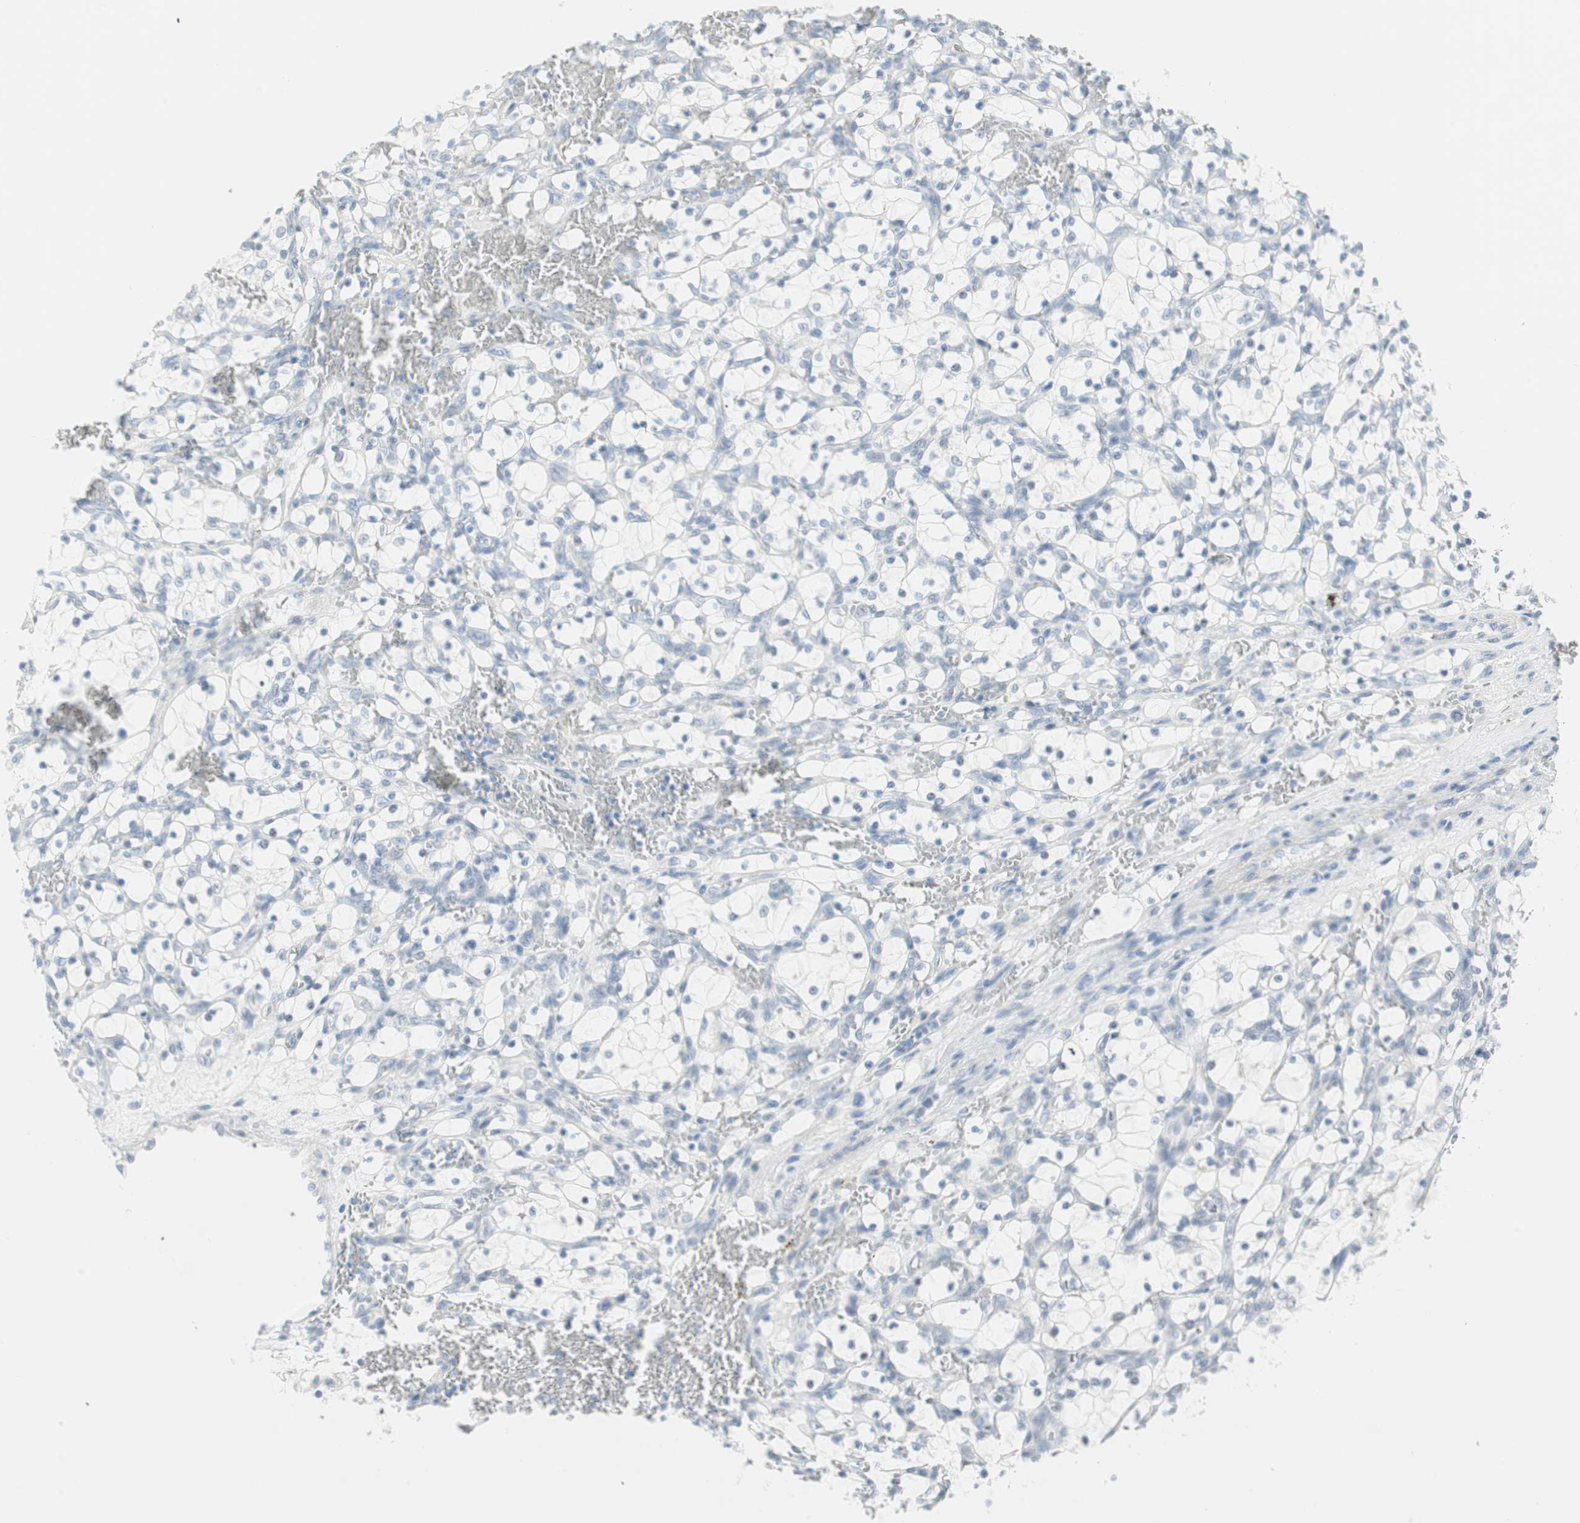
{"staining": {"intensity": "negative", "quantity": "none", "location": "none"}, "tissue": "renal cancer", "cell_type": "Tumor cells", "image_type": "cancer", "snomed": [{"axis": "morphology", "description": "Adenocarcinoma, NOS"}, {"axis": "topography", "description": "Kidney"}], "caption": "Renal adenocarcinoma stained for a protein using immunohistochemistry (IHC) reveals no positivity tumor cells.", "gene": "MLLT10", "patient": {"sex": "female", "age": 69}}